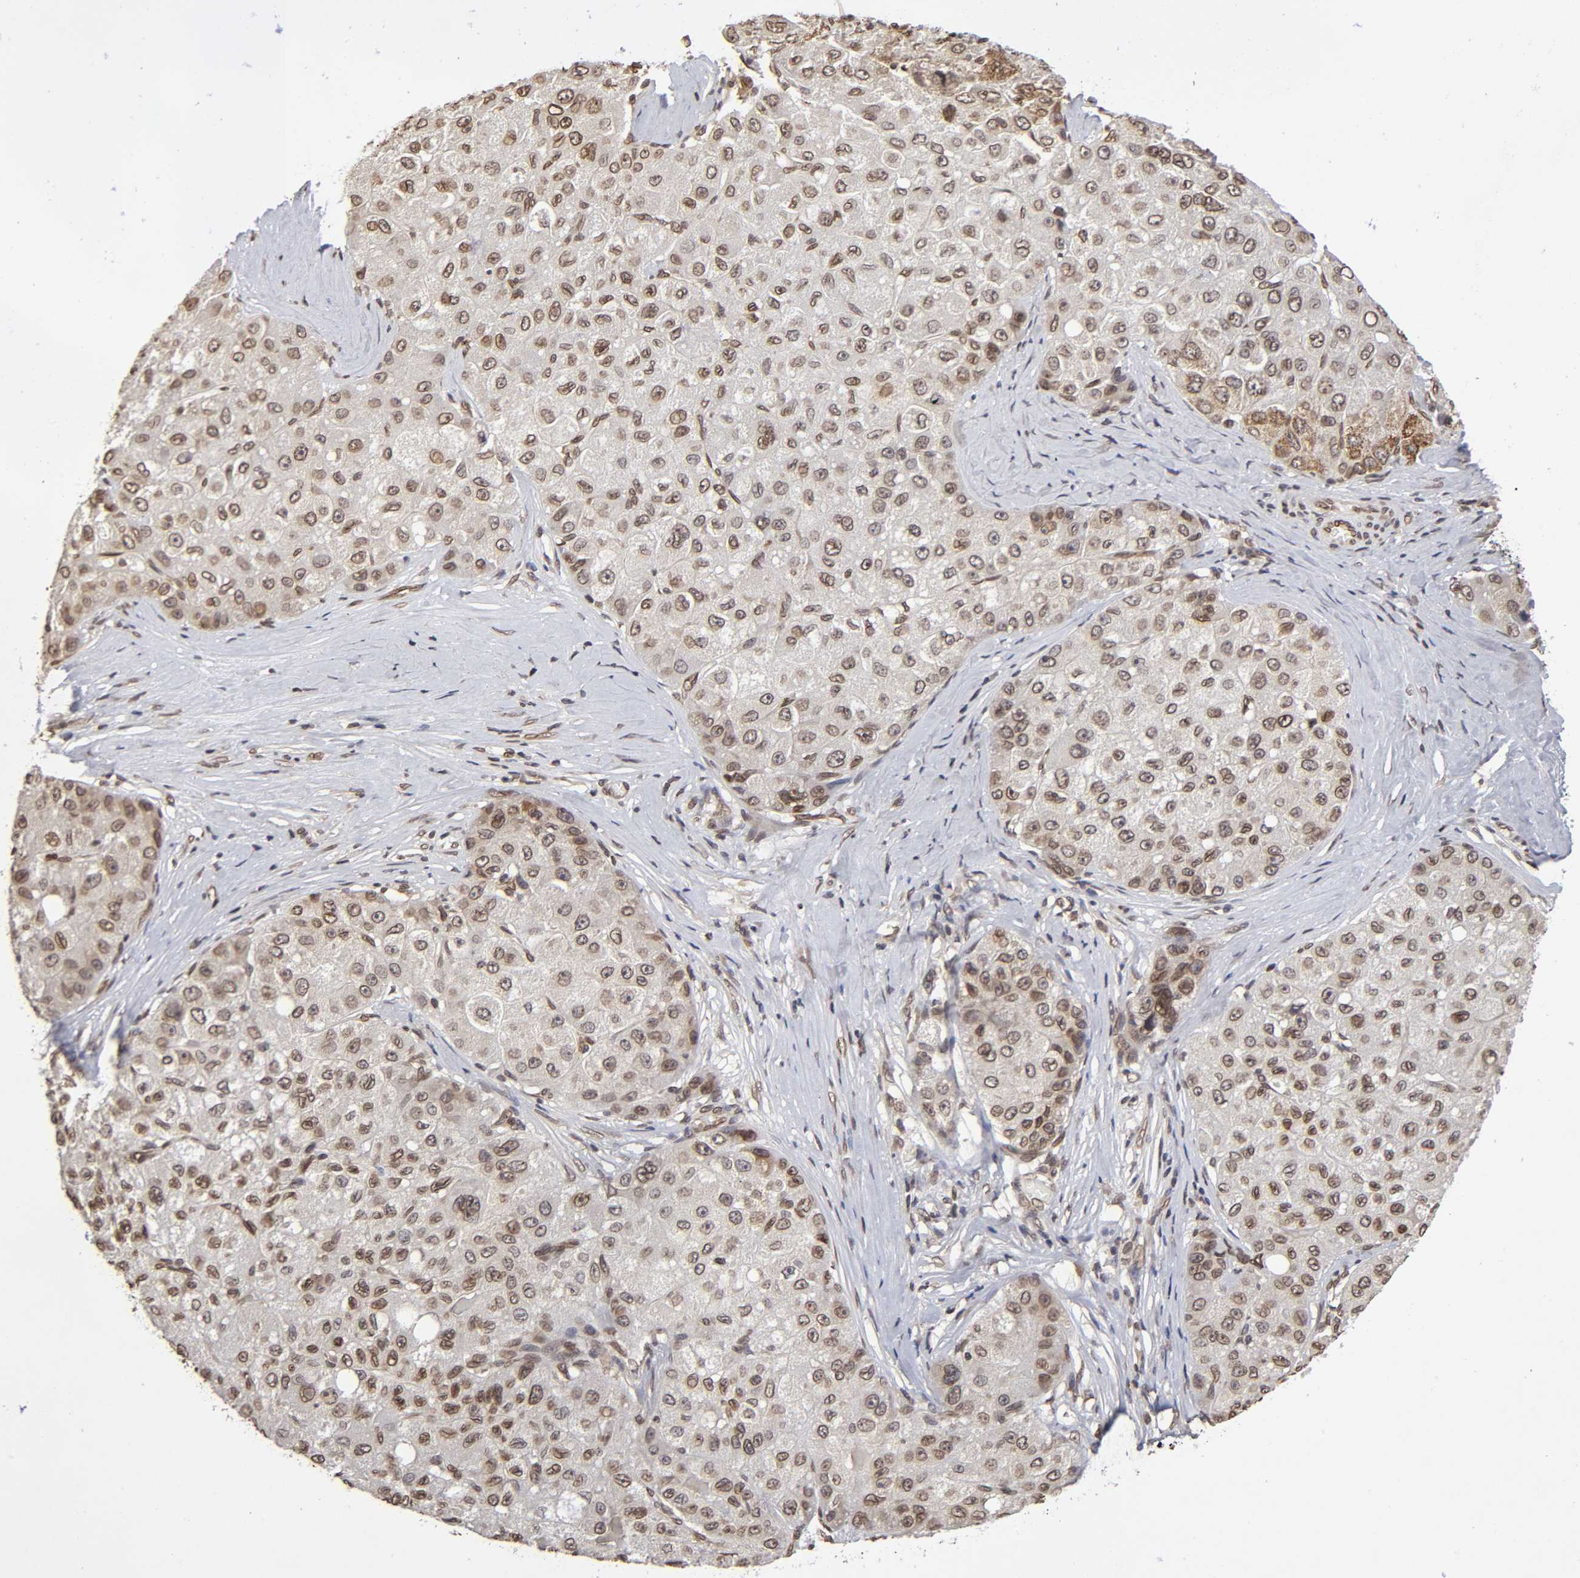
{"staining": {"intensity": "weak", "quantity": "25%-75%", "location": "nuclear"}, "tissue": "liver cancer", "cell_type": "Tumor cells", "image_type": "cancer", "snomed": [{"axis": "morphology", "description": "Carcinoma, Hepatocellular, NOS"}, {"axis": "topography", "description": "Liver"}], "caption": "Approximately 25%-75% of tumor cells in human liver cancer (hepatocellular carcinoma) reveal weak nuclear protein staining as visualized by brown immunohistochemical staining.", "gene": "MLLT6", "patient": {"sex": "male", "age": 80}}